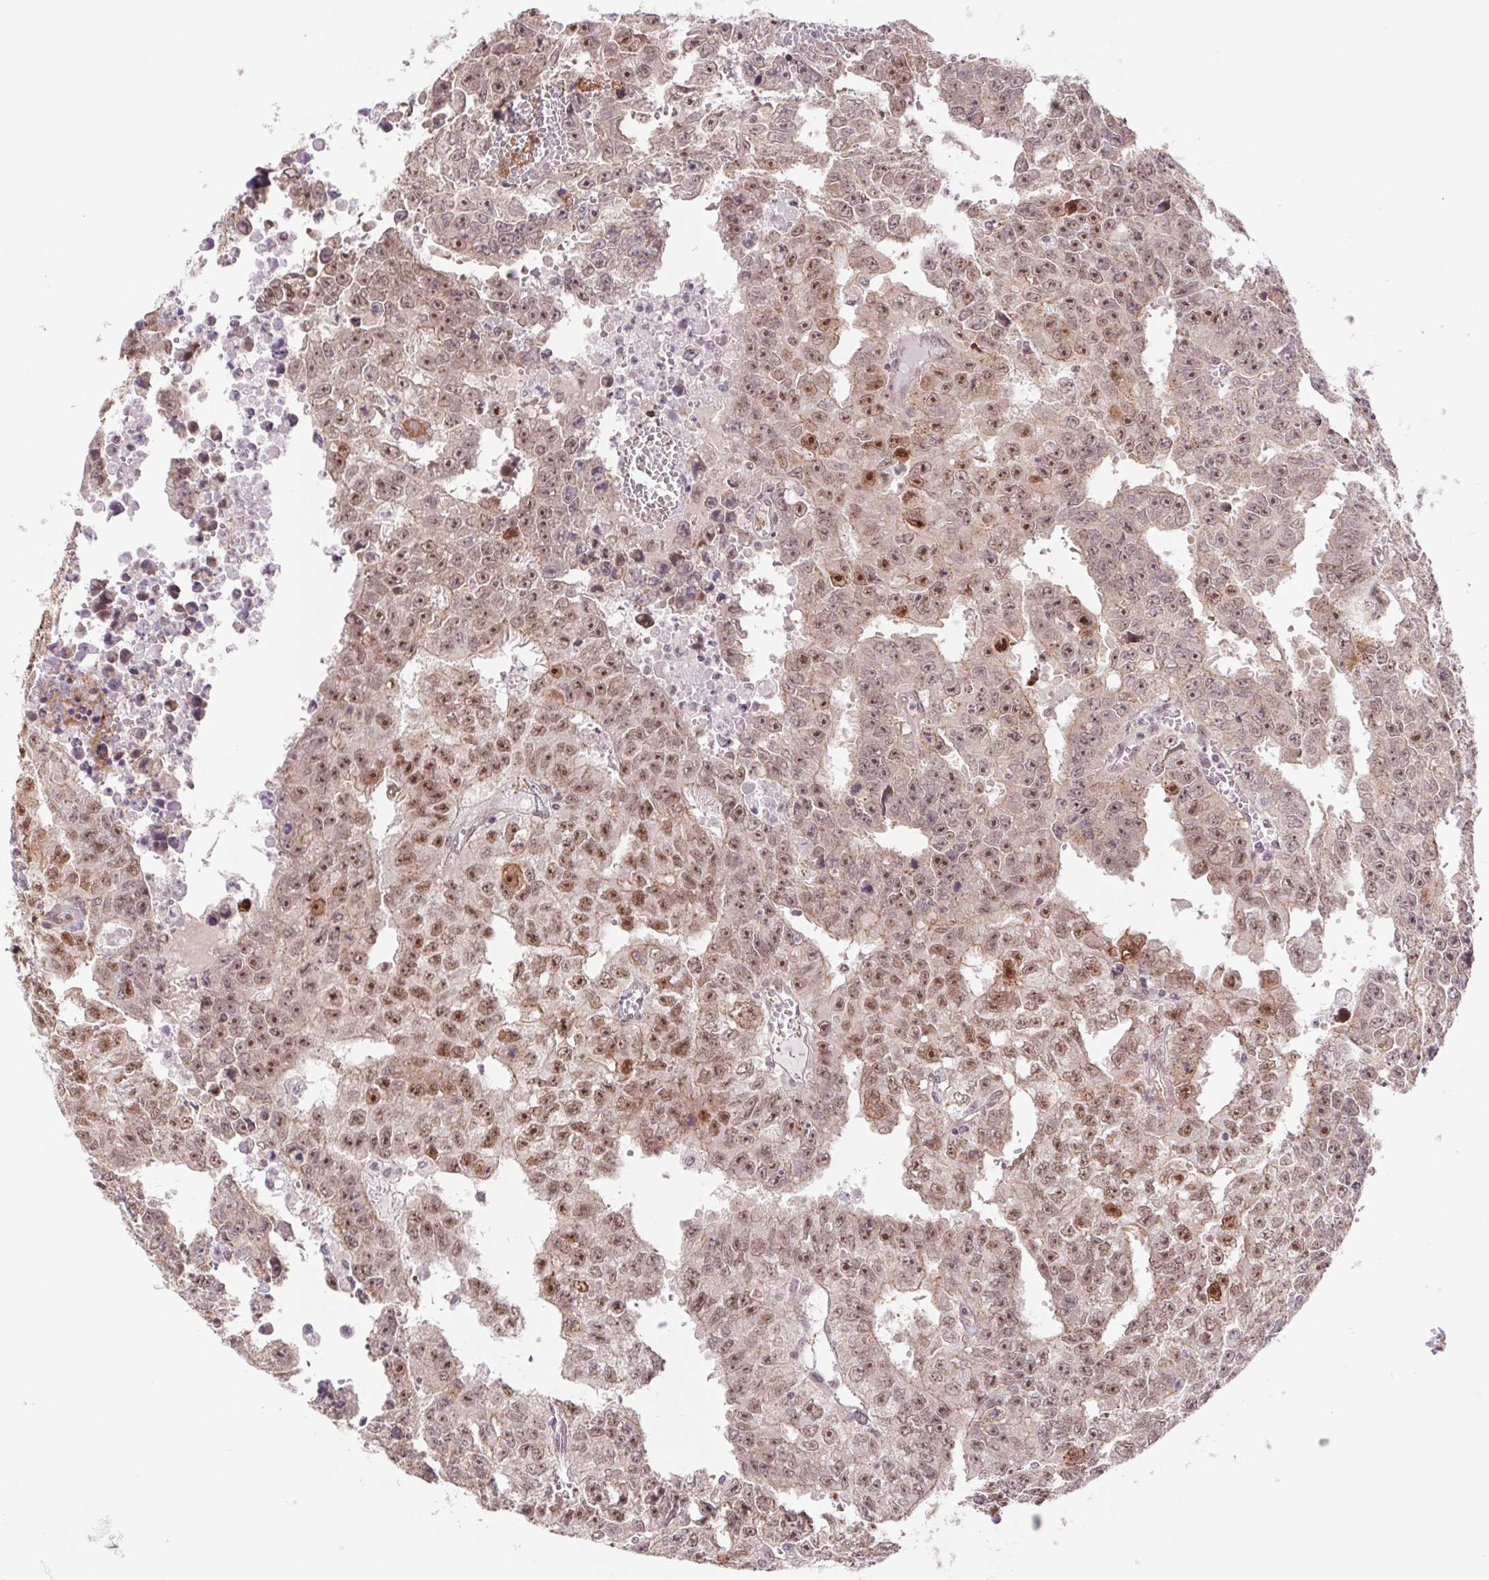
{"staining": {"intensity": "moderate", "quantity": ">75%", "location": "nuclear"}, "tissue": "testis cancer", "cell_type": "Tumor cells", "image_type": "cancer", "snomed": [{"axis": "morphology", "description": "Carcinoma, Embryonal, NOS"}, {"axis": "morphology", "description": "Teratoma, malignant, NOS"}, {"axis": "topography", "description": "Testis"}], "caption": "Immunohistochemistry (IHC) of human testis embryonal carcinoma demonstrates medium levels of moderate nuclear staining in about >75% of tumor cells. (IHC, brightfield microscopy, high magnification).", "gene": "CWC25", "patient": {"sex": "male", "age": 24}}